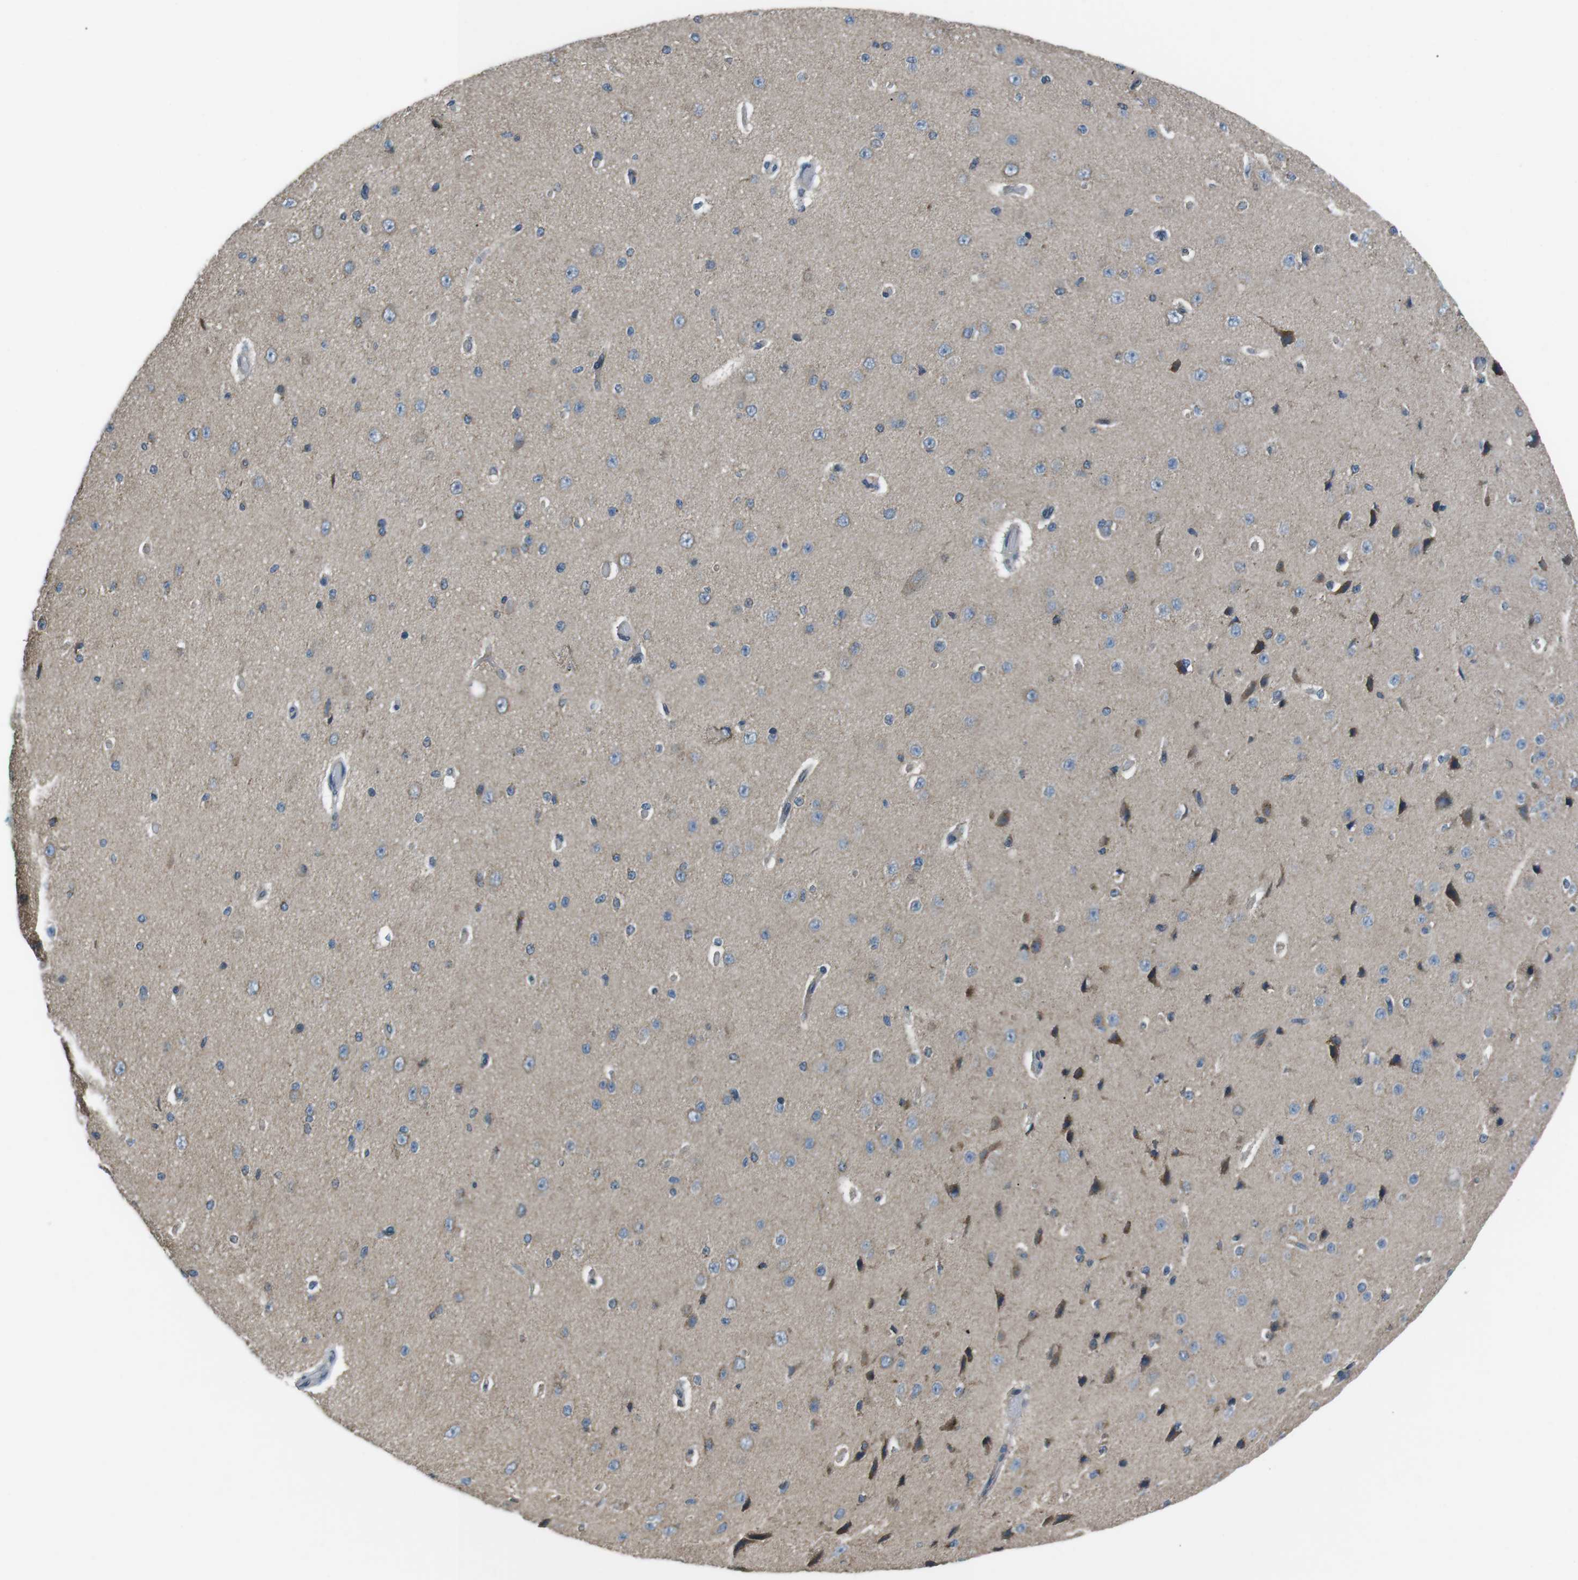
{"staining": {"intensity": "weak", "quantity": ">75%", "location": "cytoplasmic/membranous"}, "tissue": "cerebral cortex", "cell_type": "Endothelial cells", "image_type": "normal", "snomed": [{"axis": "morphology", "description": "Normal tissue, NOS"}, {"axis": "morphology", "description": "Developmental malformation"}, {"axis": "topography", "description": "Cerebral cortex"}], "caption": "This image shows immunohistochemistry (IHC) staining of normal cerebral cortex, with low weak cytoplasmic/membranous expression in approximately >75% of endothelial cells.", "gene": "FAM3B", "patient": {"sex": "female", "age": 30}}